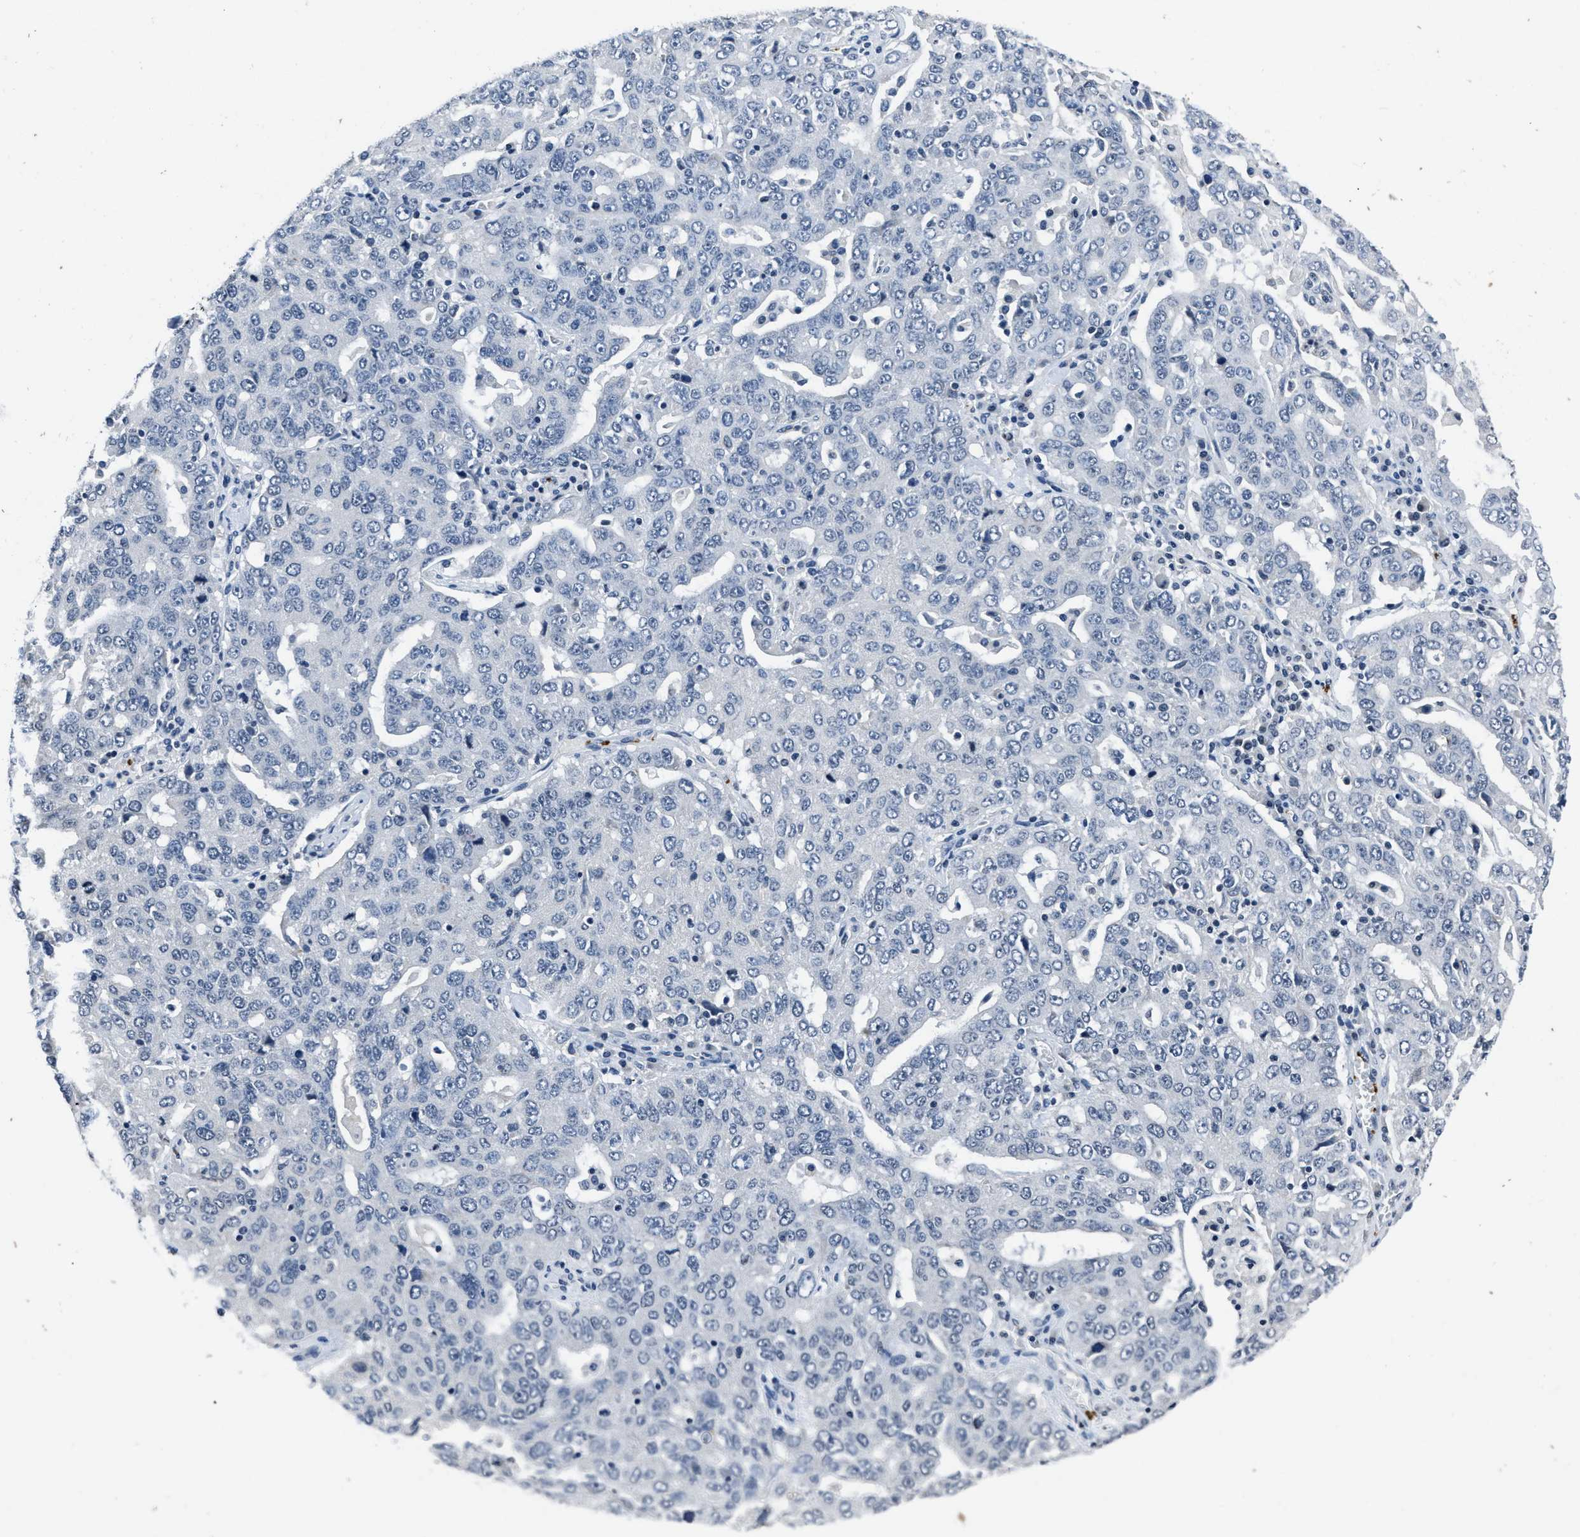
{"staining": {"intensity": "negative", "quantity": "none", "location": "none"}, "tissue": "ovarian cancer", "cell_type": "Tumor cells", "image_type": "cancer", "snomed": [{"axis": "morphology", "description": "Carcinoma, endometroid"}, {"axis": "topography", "description": "Ovary"}], "caption": "A histopathology image of human ovarian cancer (endometroid carcinoma) is negative for staining in tumor cells. (DAB (3,3'-diaminobenzidine) immunohistochemistry (IHC), high magnification).", "gene": "ITGA2B", "patient": {"sex": "female", "age": 62}}